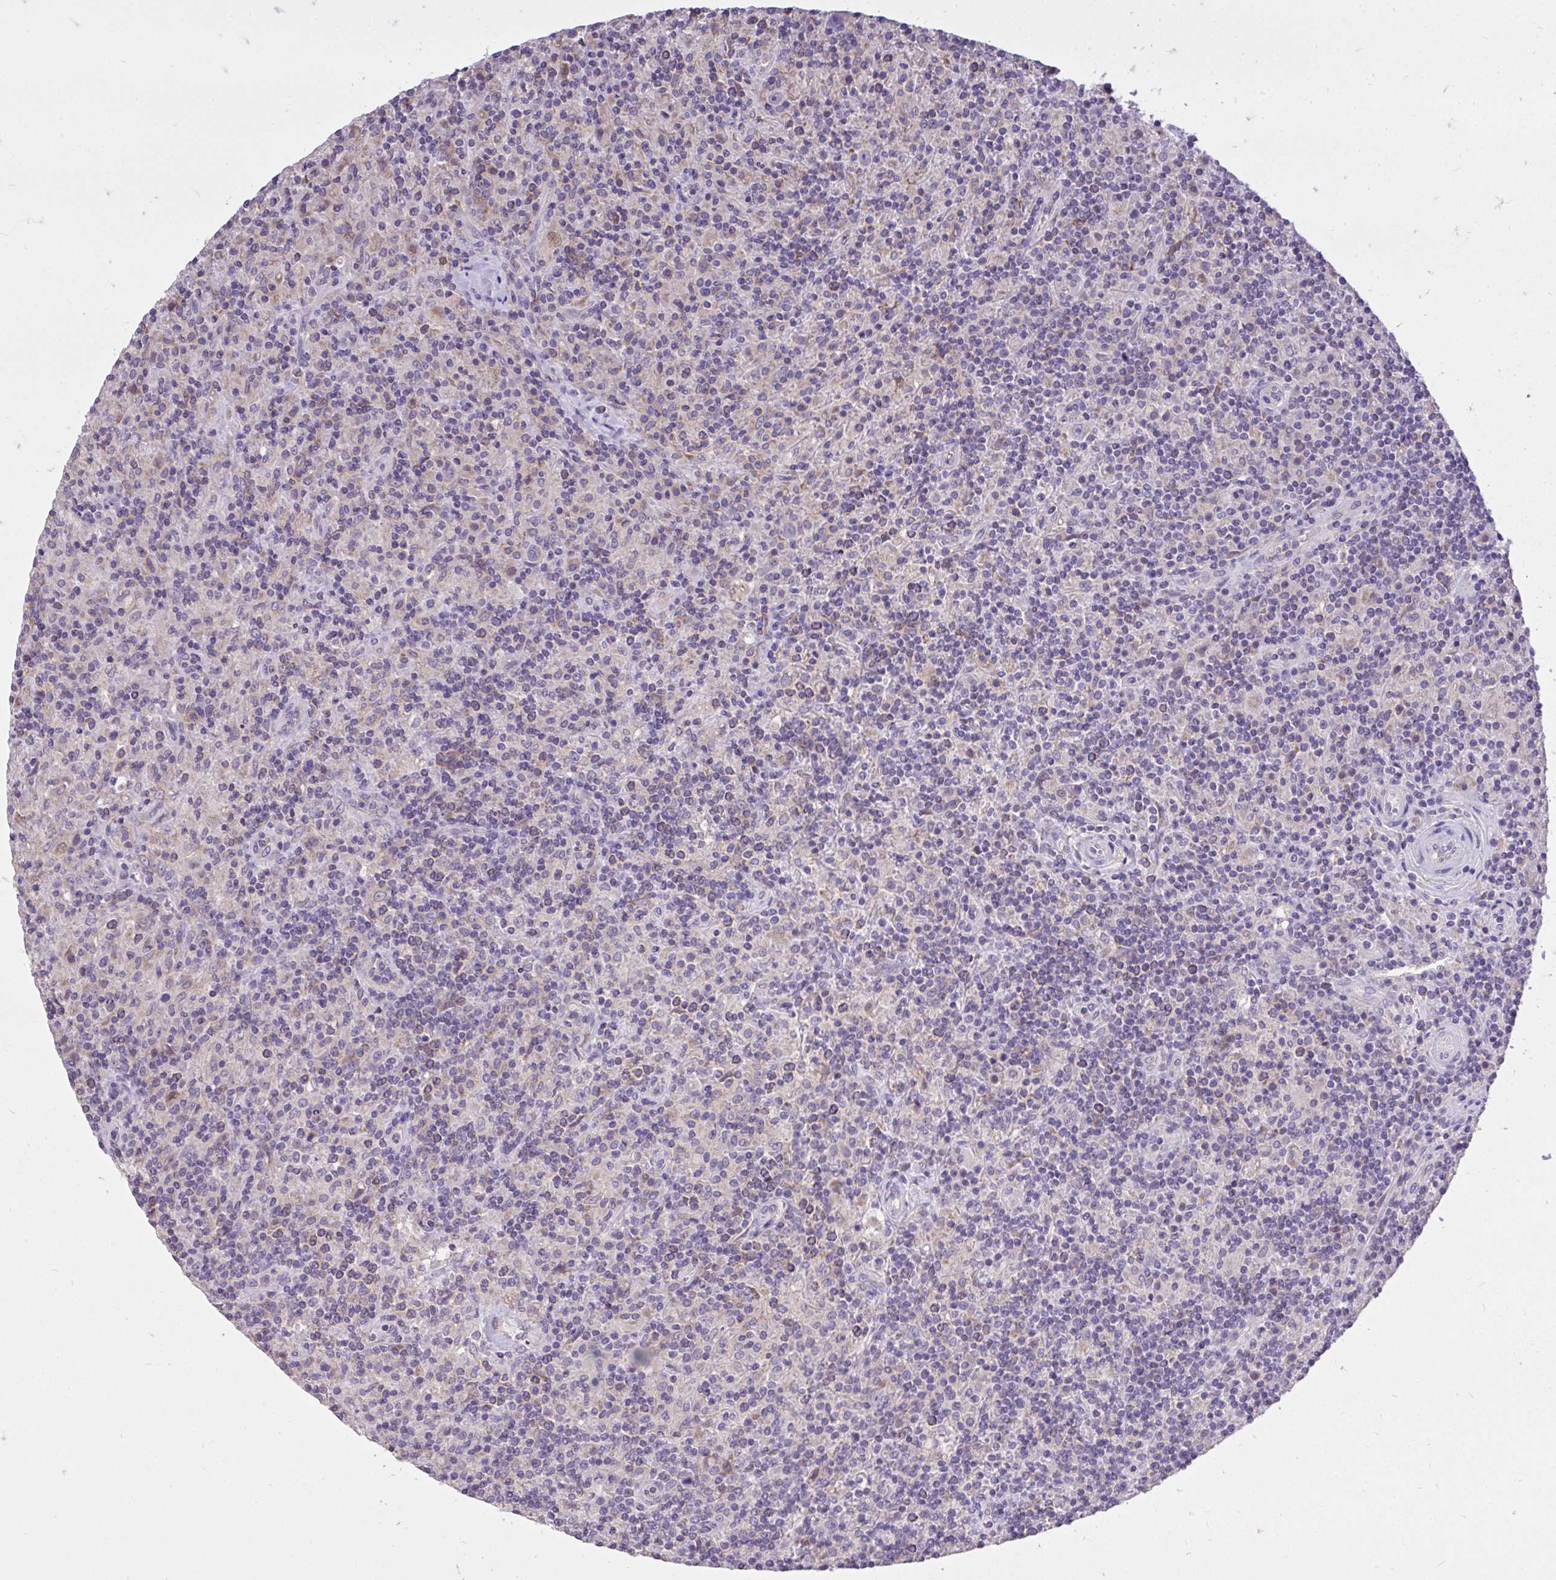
{"staining": {"intensity": "negative", "quantity": "none", "location": "none"}, "tissue": "lymphoma", "cell_type": "Tumor cells", "image_type": "cancer", "snomed": [{"axis": "morphology", "description": "Hodgkin's disease, NOS"}, {"axis": "topography", "description": "Lymph node"}], "caption": "This histopathology image is of Hodgkin's disease stained with IHC to label a protein in brown with the nuclei are counter-stained blue. There is no expression in tumor cells.", "gene": "MPC2", "patient": {"sex": "male", "age": 70}}